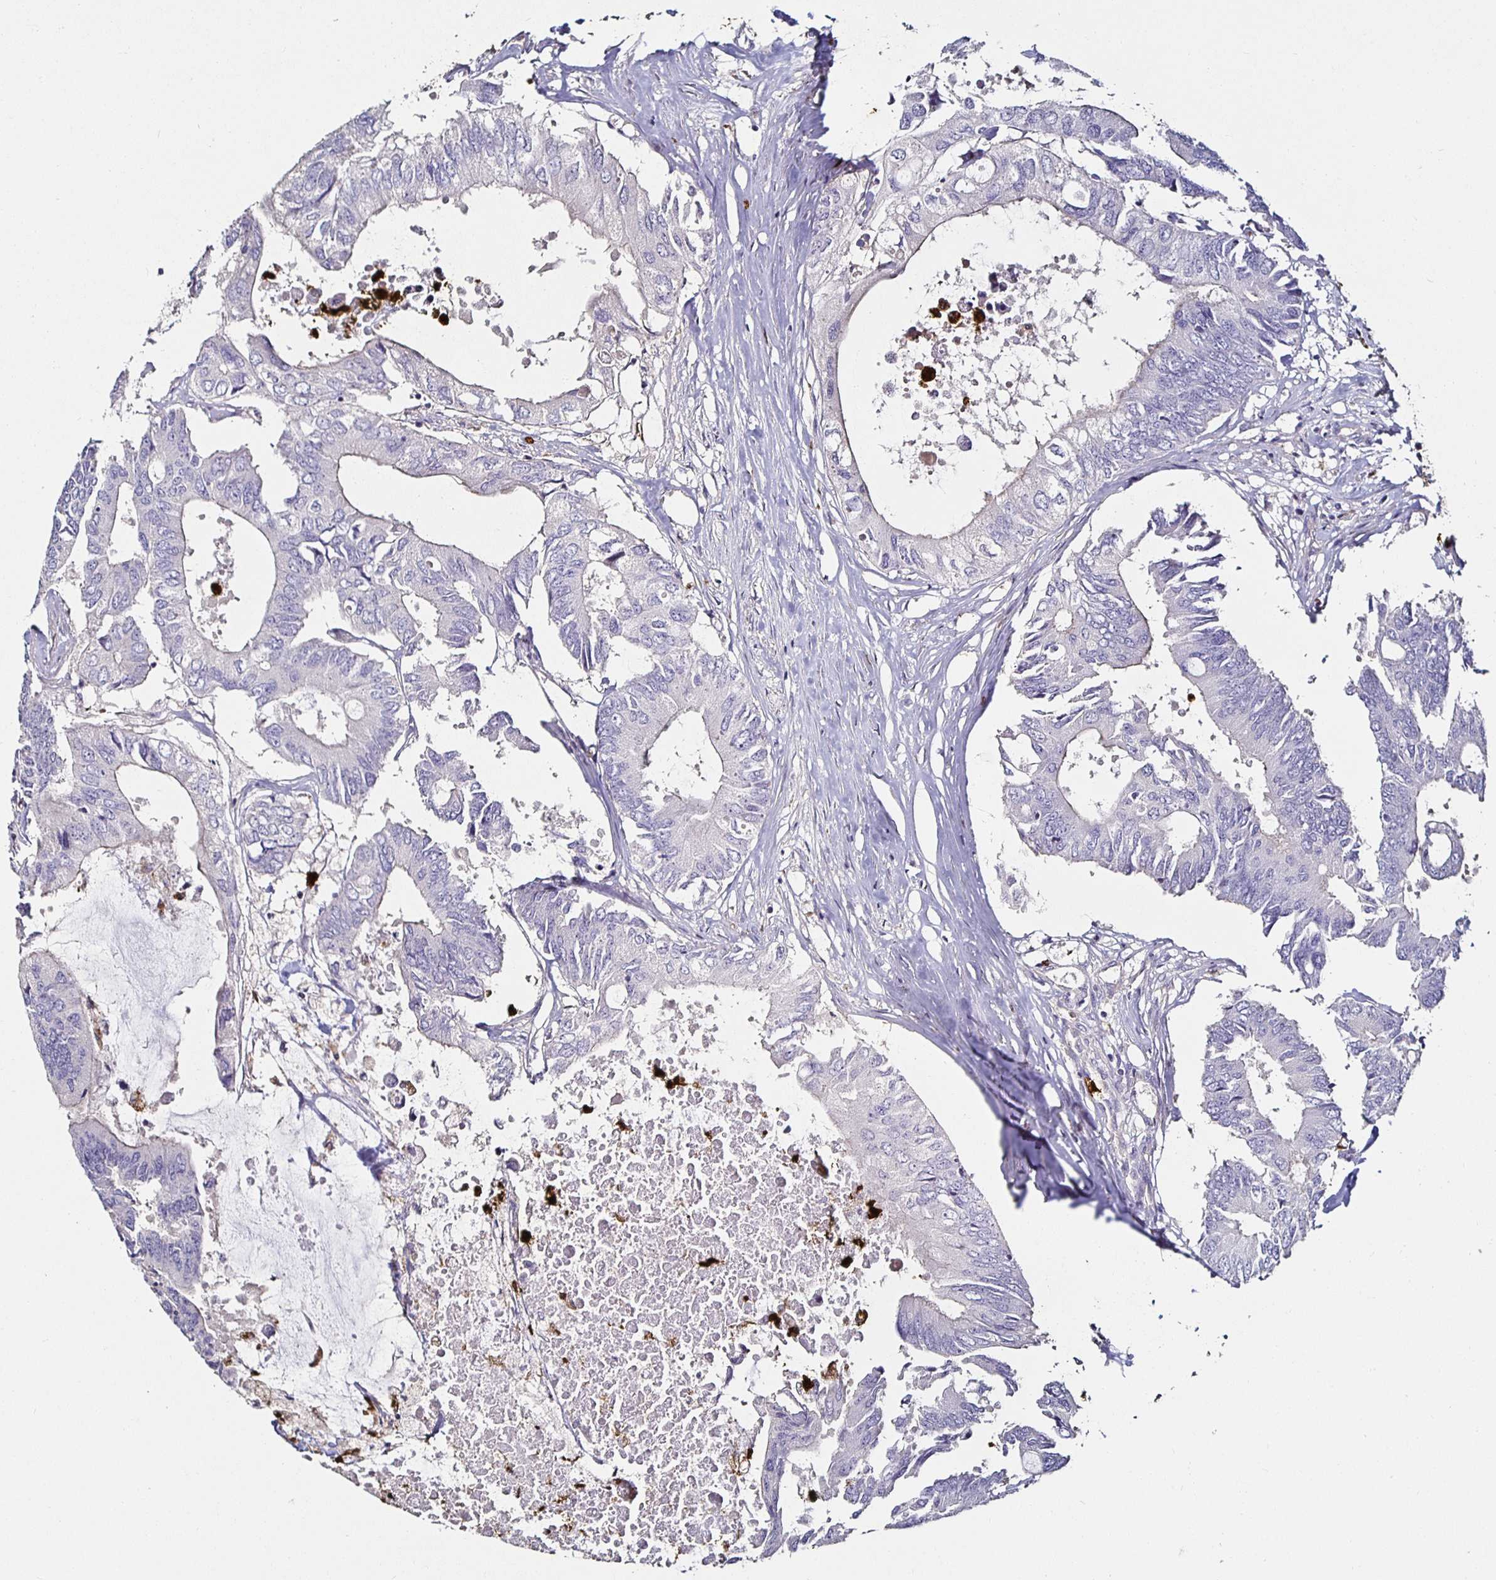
{"staining": {"intensity": "negative", "quantity": "none", "location": "none"}, "tissue": "colorectal cancer", "cell_type": "Tumor cells", "image_type": "cancer", "snomed": [{"axis": "morphology", "description": "Adenocarcinoma, NOS"}, {"axis": "topography", "description": "Colon"}], "caption": "An image of human colorectal adenocarcinoma is negative for staining in tumor cells.", "gene": "TLR4", "patient": {"sex": "male", "age": 71}}